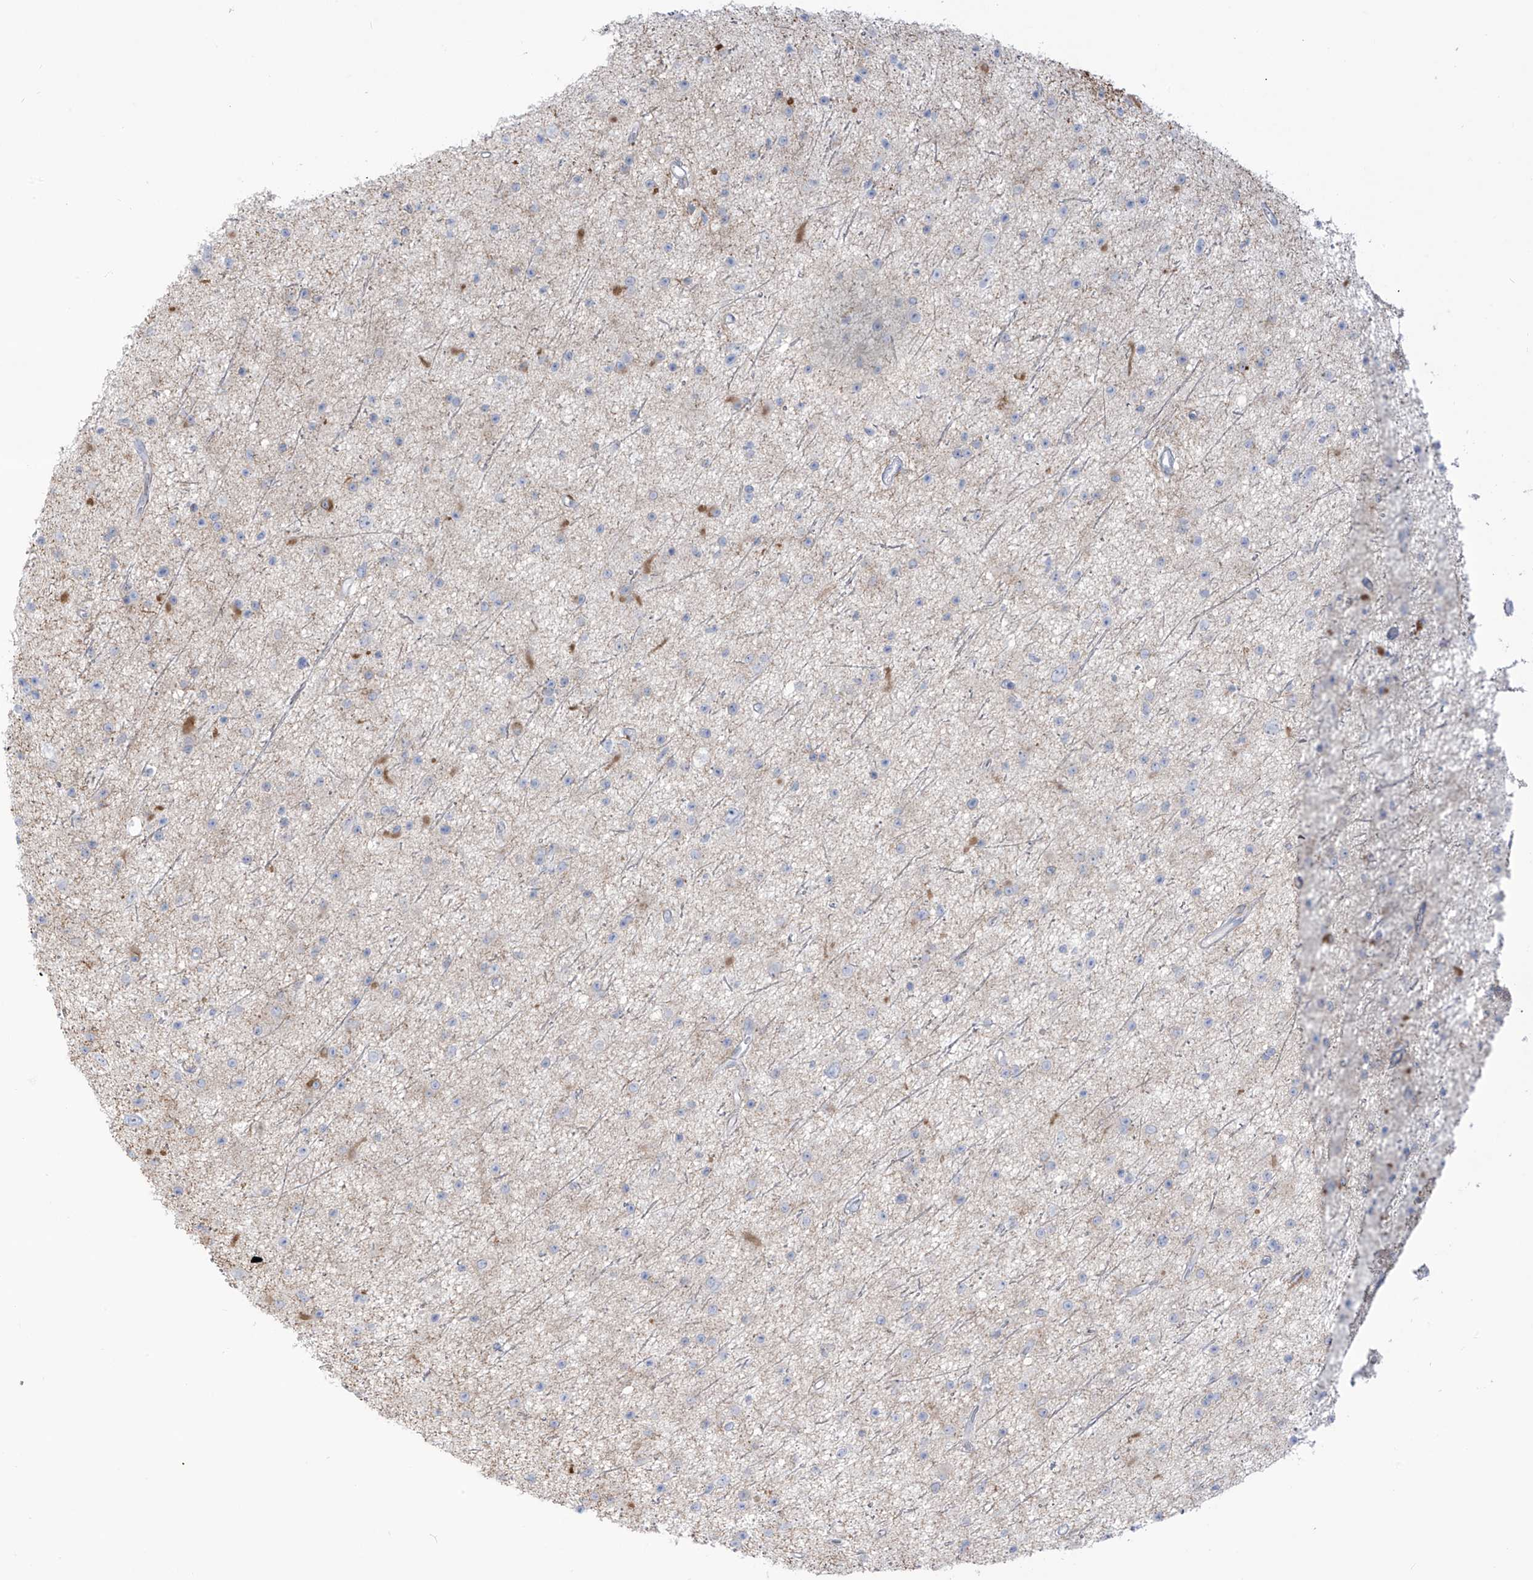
{"staining": {"intensity": "negative", "quantity": "none", "location": "none"}, "tissue": "glioma", "cell_type": "Tumor cells", "image_type": "cancer", "snomed": [{"axis": "morphology", "description": "Glioma, malignant, Low grade"}, {"axis": "topography", "description": "Cerebral cortex"}], "caption": "This is an immunohistochemistry (IHC) micrograph of human malignant glioma (low-grade). There is no expression in tumor cells.", "gene": "NOTO", "patient": {"sex": "female", "age": 39}}